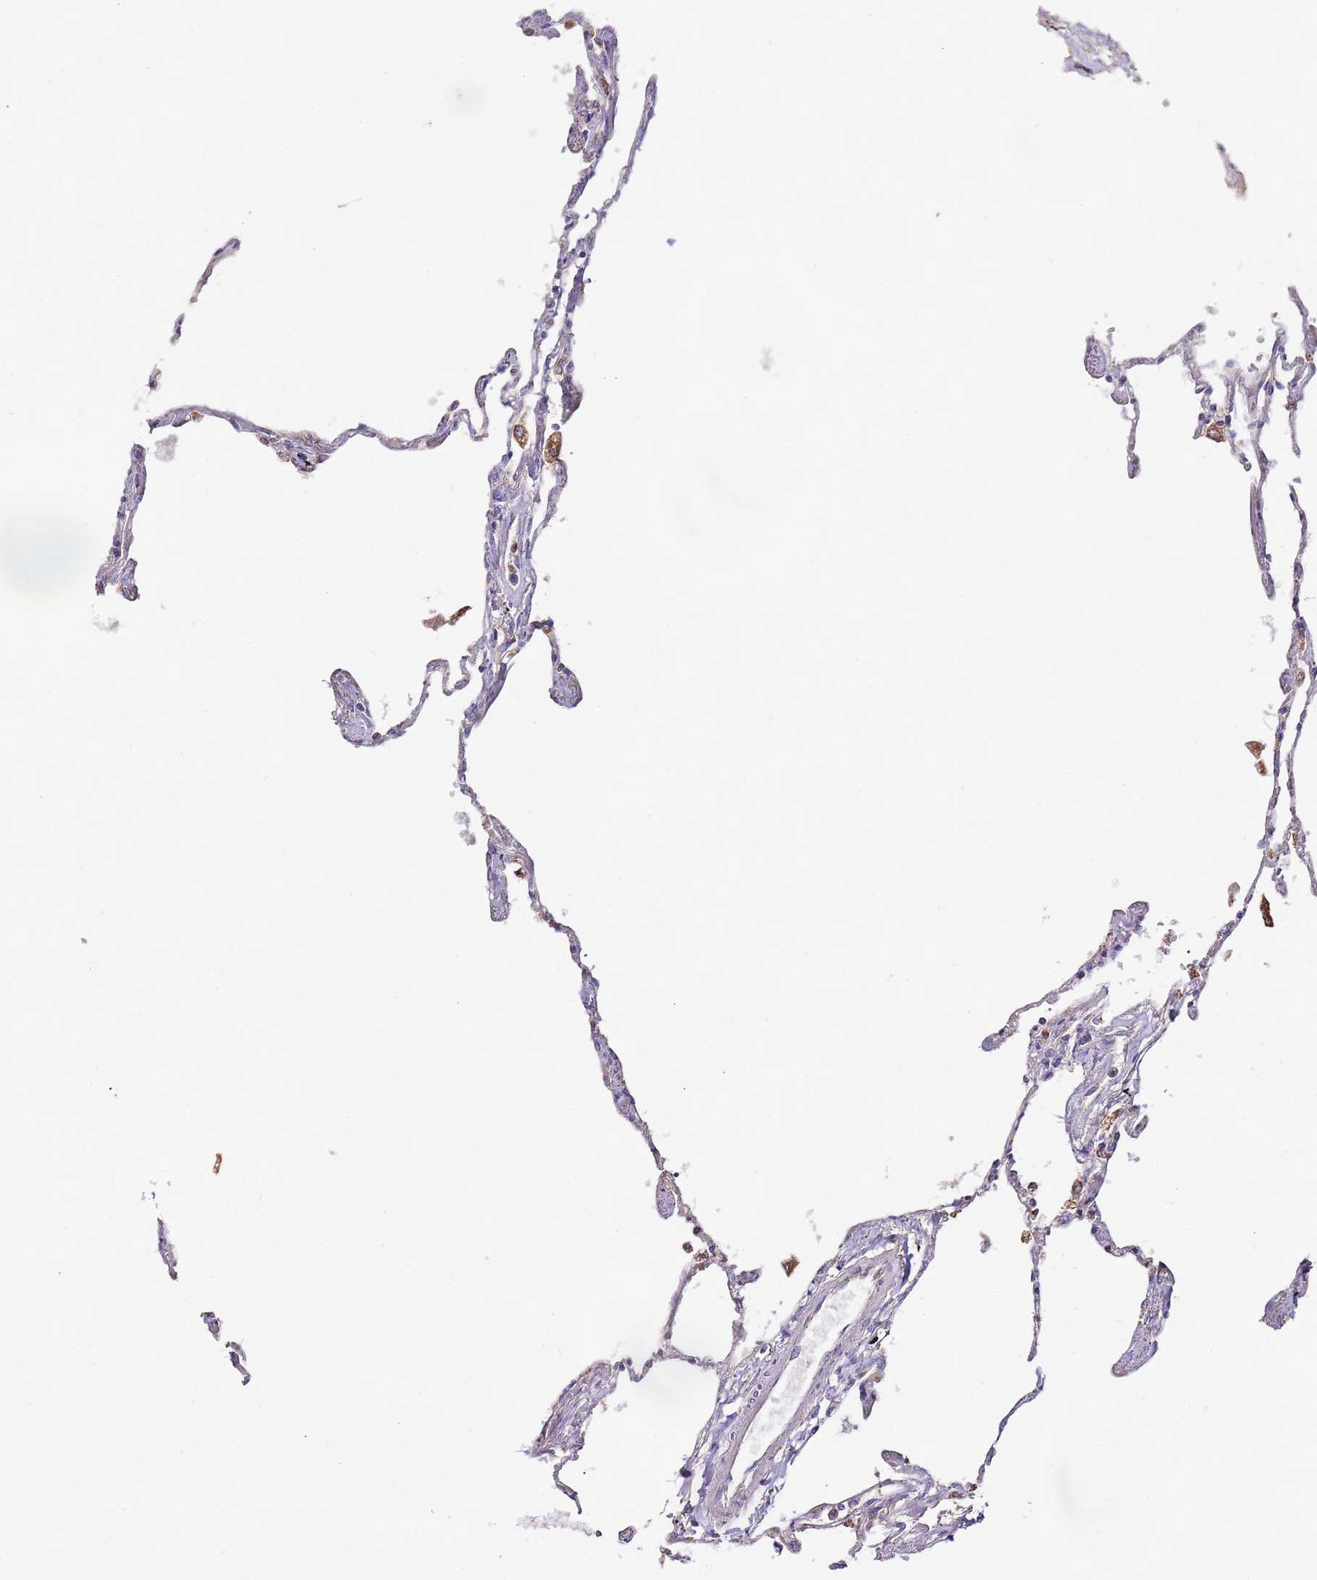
{"staining": {"intensity": "weak", "quantity": "<25%", "location": "cytoplasmic/membranous"}, "tissue": "lung", "cell_type": "Alveolar cells", "image_type": "normal", "snomed": [{"axis": "morphology", "description": "Normal tissue, NOS"}, {"axis": "topography", "description": "Lung"}], "caption": "Immunohistochemistry (IHC) of unremarkable lung demonstrates no positivity in alveolar cells.", "gene": "DOCK6", "patient": {"sex": "female", "age": 67}}